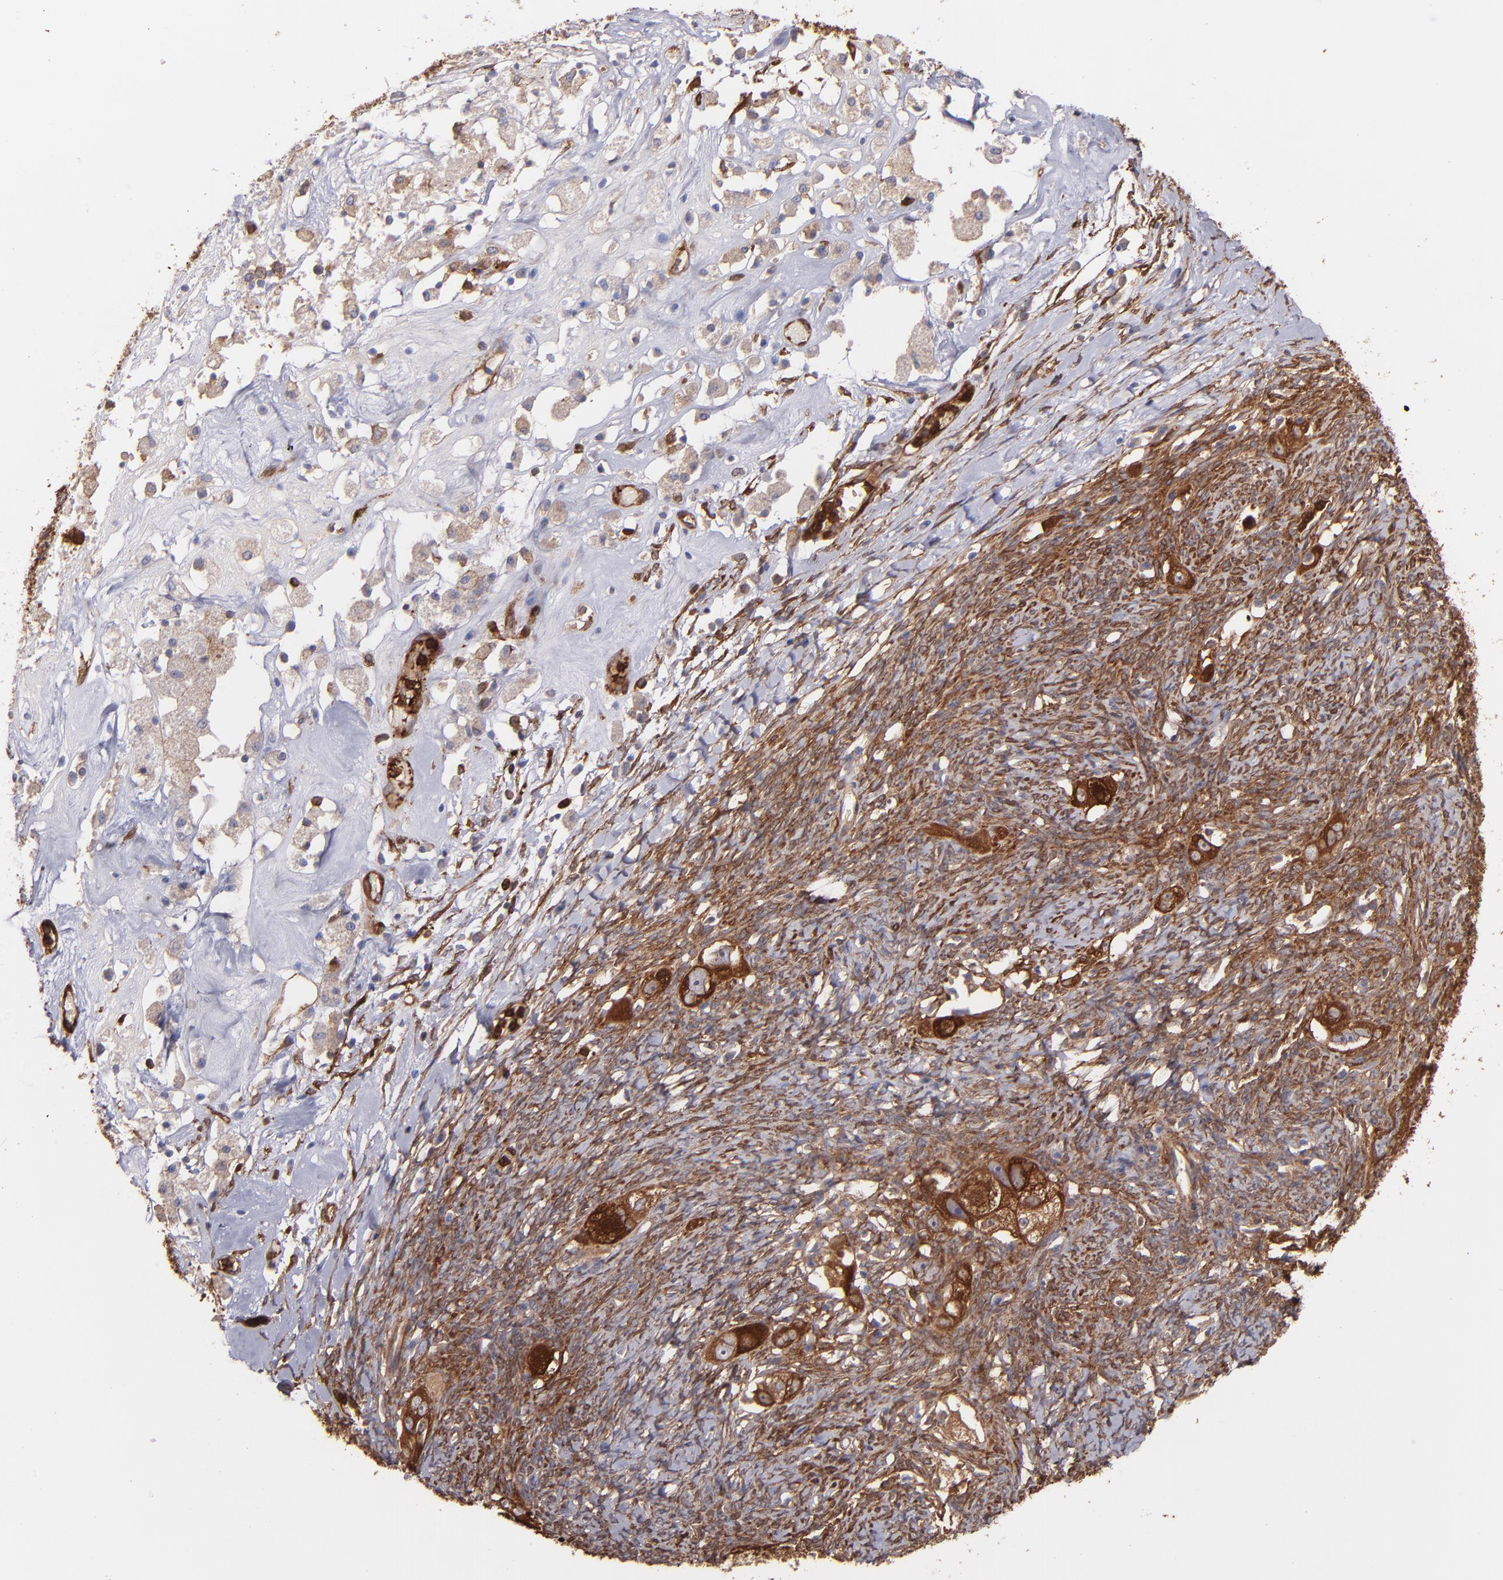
{"staining": {"intensity": "strong", "quantity": ">75%", "location": "cytoplasmic/membranous"}, "tissue": "ovarian cancer", "cell_type": "Tumor cells", "image_type": "cancer", "snomed": [{"axis": "morphology", "description": "Normal tissue, NOS"}, {"axis": "morphology", "description": "Cystadenocarcinoma, serous, NOS"}, {"axis": "topography", "description": "Ovary"}], "caption": "An image of ovarian serous cystadenocarcinoma stained for a protein exhibits strong cytoplasmic/membranous brown staining in tumor cells.", "gene": "VCL", "patient": {"sex": "female", "age": 62}}